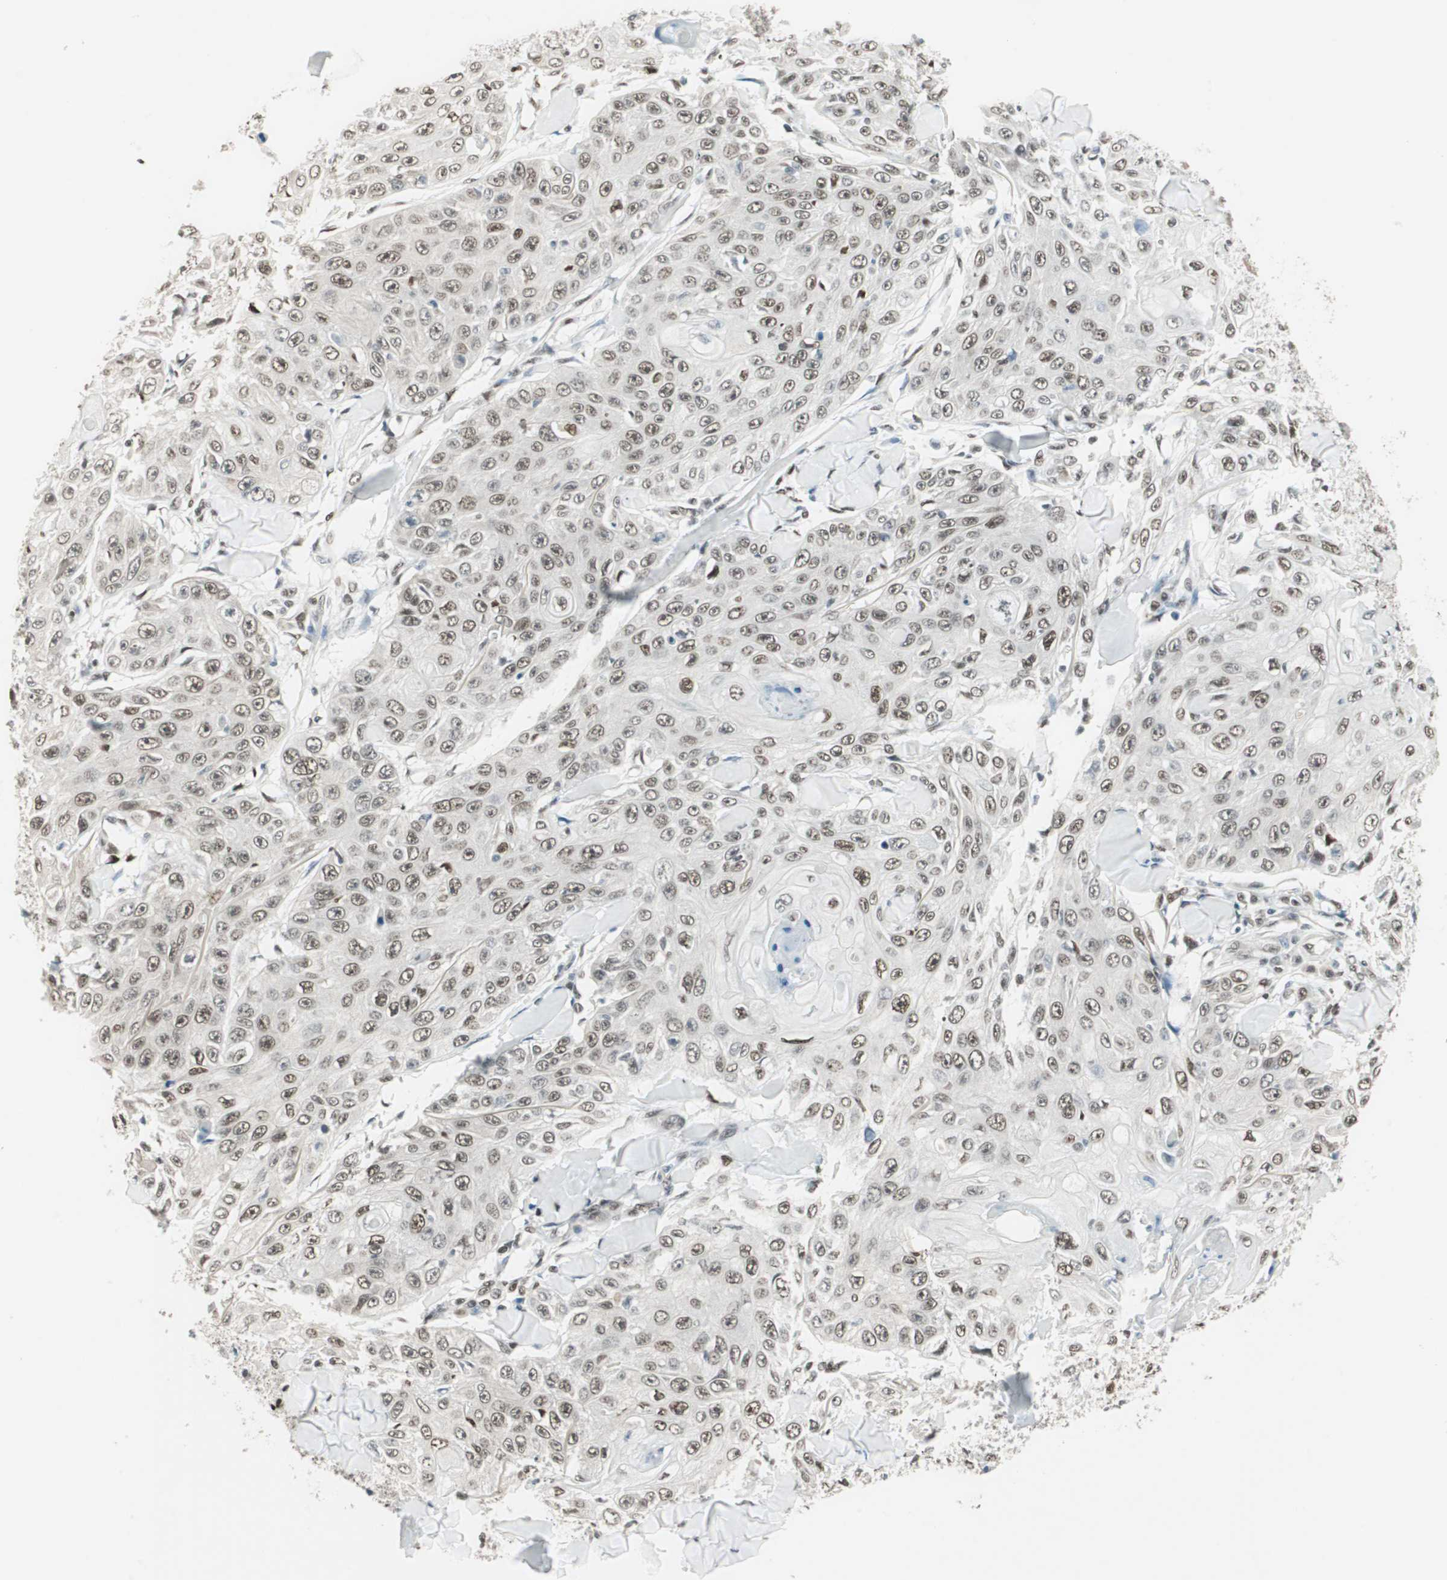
{"staining": {"intensity": "moderate", "quantity": ">75%", "location": "nuclear"}, "tissue": "skin cancer", "cell_type": "Tumor cells", "image_type": "cancer", "snomed": [{"axis": "morphology", "description": "Squamous cell carcinoma, NOS"}, {"axis": "topography", "description": "Skin"}], "caption": "DAB immunohistochemical staining of skin squamous cell carcinoma displays moderate nuclear protein expression in approximately >75% of tumor cells. Nuclei are stained in blue.", "gene": "ZBTB17", "patient": {"sex": "male", "age": 86}}